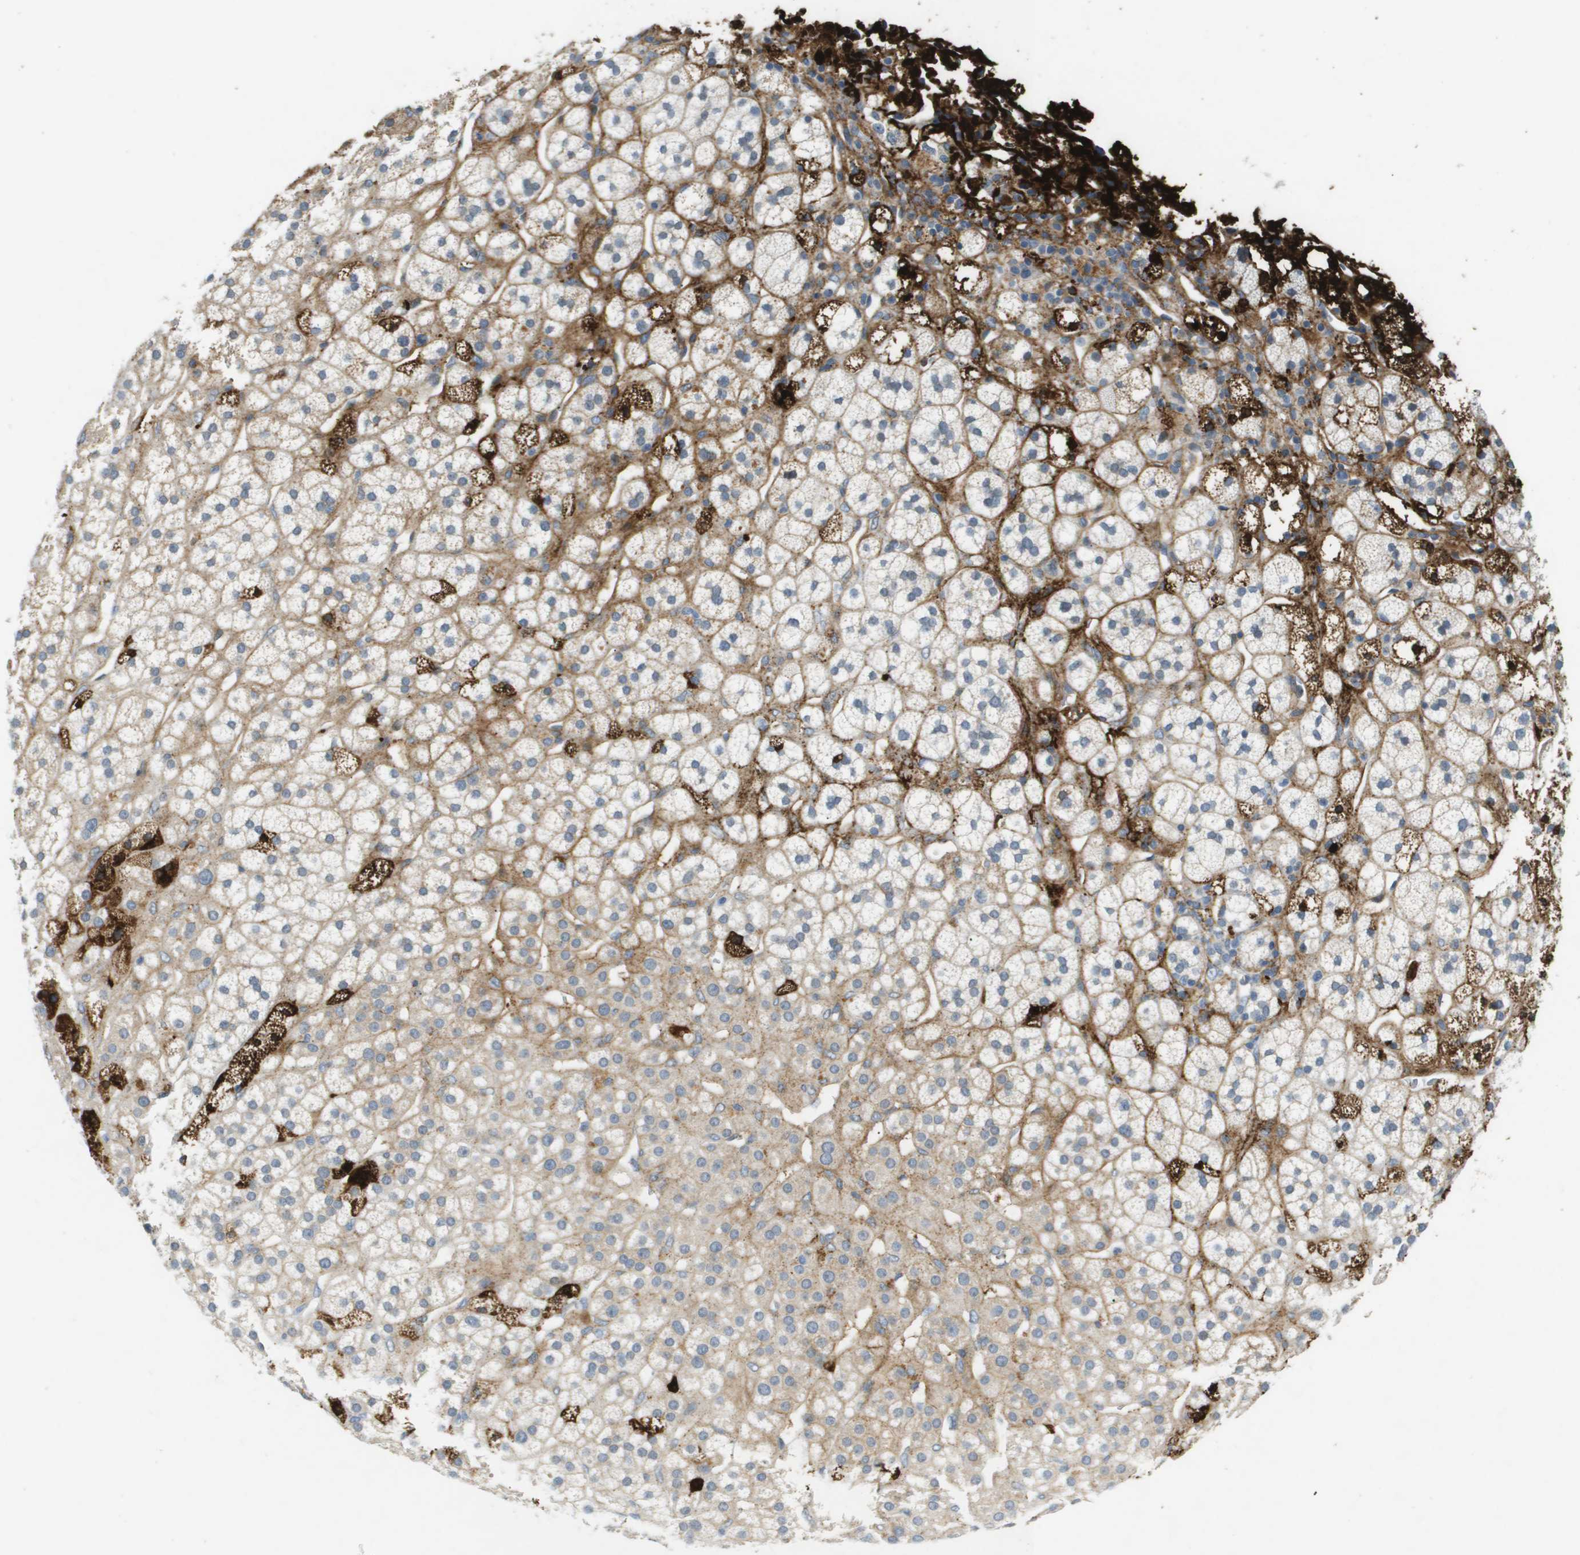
{"staining": {"intensity": "moderate", "quantity": ">75%", "location": "cytoplasmic/membranous"}, "tissue": "adrenal gland", "cell_type": "Glandular cells", "image_type": "normal", "snomed": [{"axis": "morphology", "description": "Normal tissue, NOS"}, {"axis": "topography", "description": "Adrenal gland"}], "caption": "The histopathology image shows immunohistochemical staining of benign adrenal gland. There is moderate cytoplasmic/membranous expression is appreciated in approximately >75% of glandular cells.", "gene": "VTN", "patient": {"sex": "male", "age": 56}}